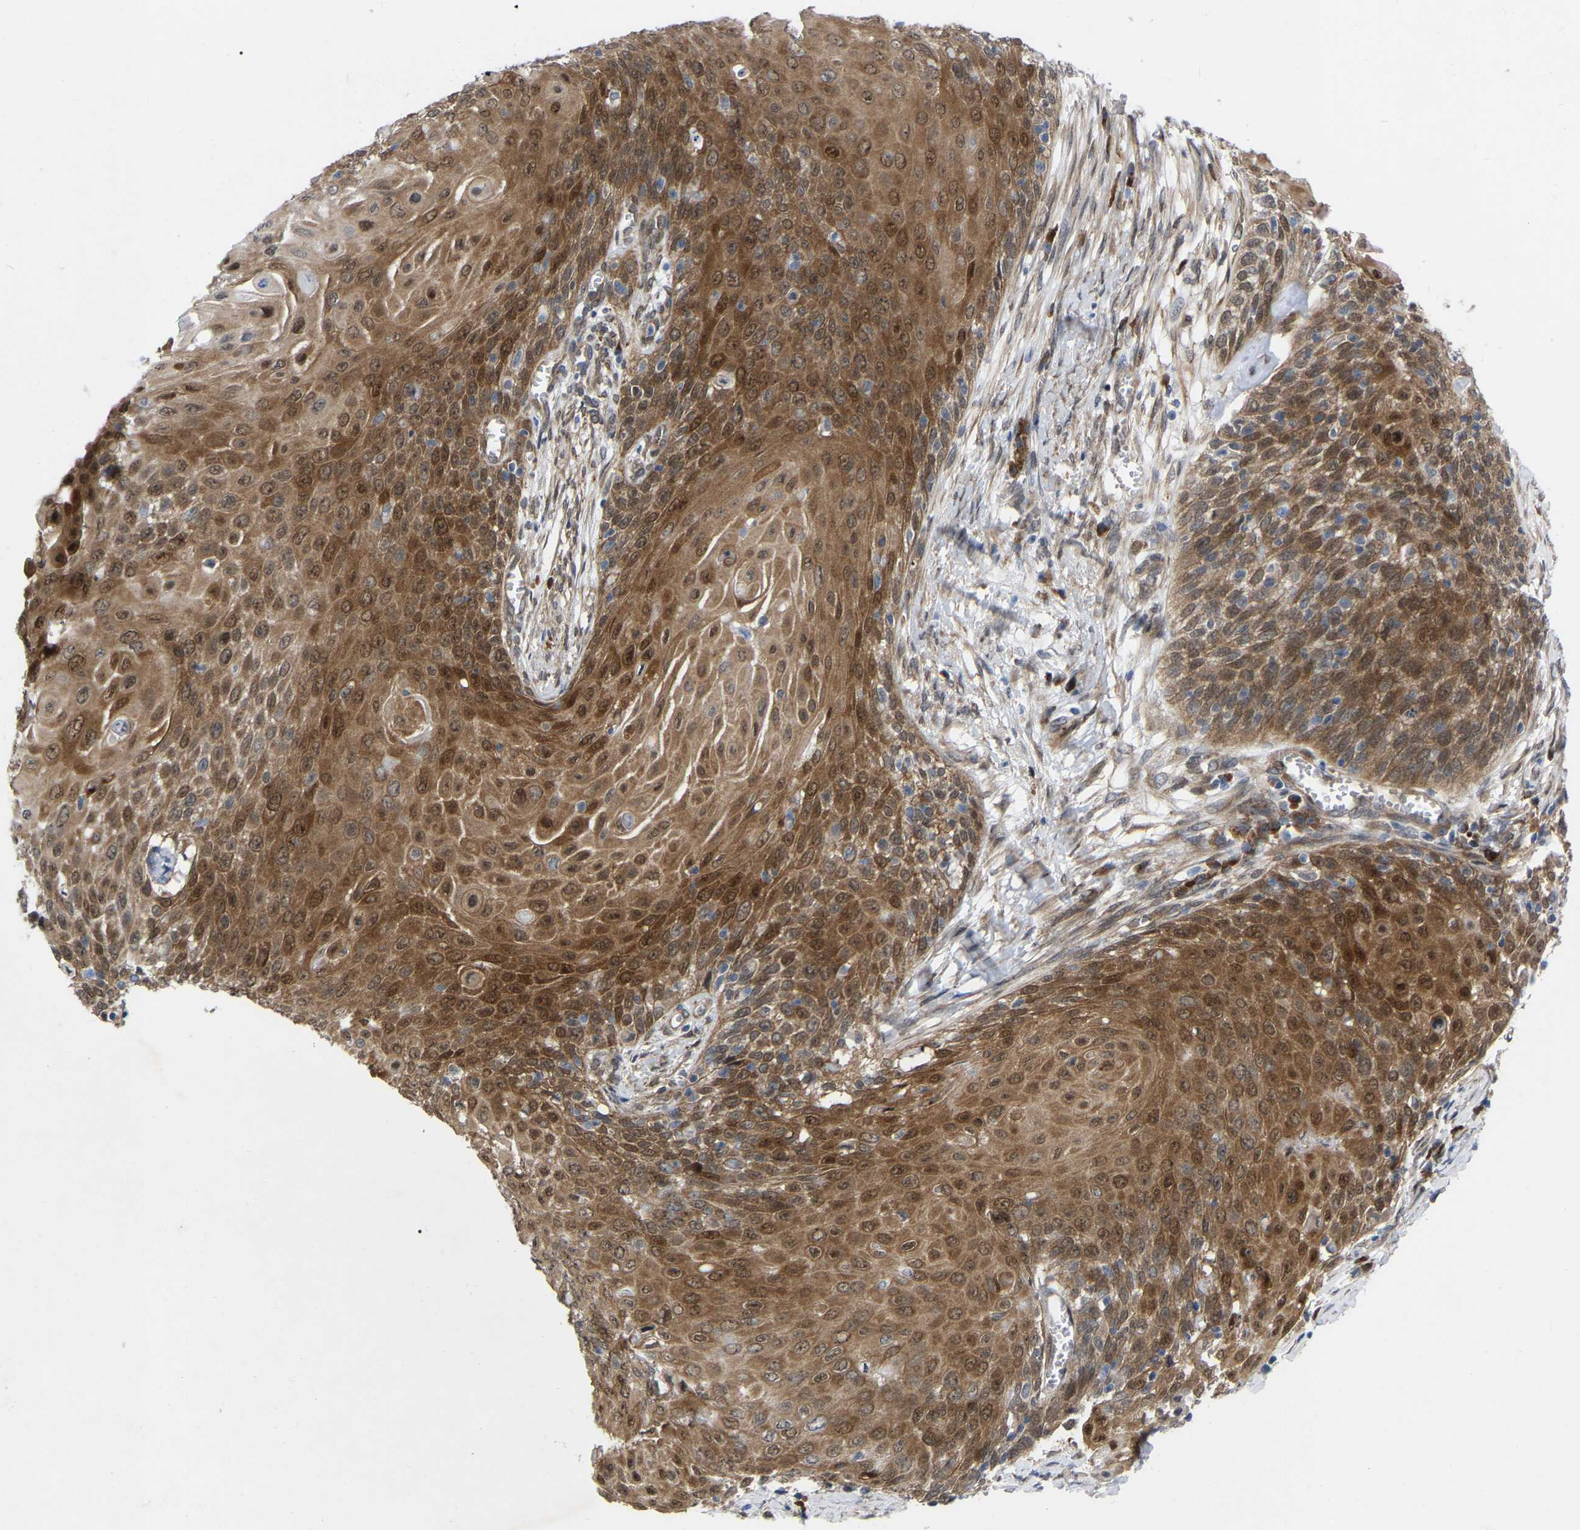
{"staining": {"intensity": "moderate", "quantity": ">75%", "location": "cytoplasmic/membranous,nuclear"}, "tissue": "cervical cancer", "cell_type": "Tumor cells", "image_type": "cancer", "snomed": [{"axis": "morphology", "description": "Squamous cell carcinoma, NOS"}, {"axis": "topography", "description": "Cervix"}], "caption": "IHC of human cervical squamous cell carcinoma displays medium levels of moderate cytoplasmic/membranous and nuclear expression in about >75% of tumor cells. The protein is shown in brown color, while the nuclei are stained blue.", "gene": "UBE4B", "patient": {"sex": "female", "age": 39}}